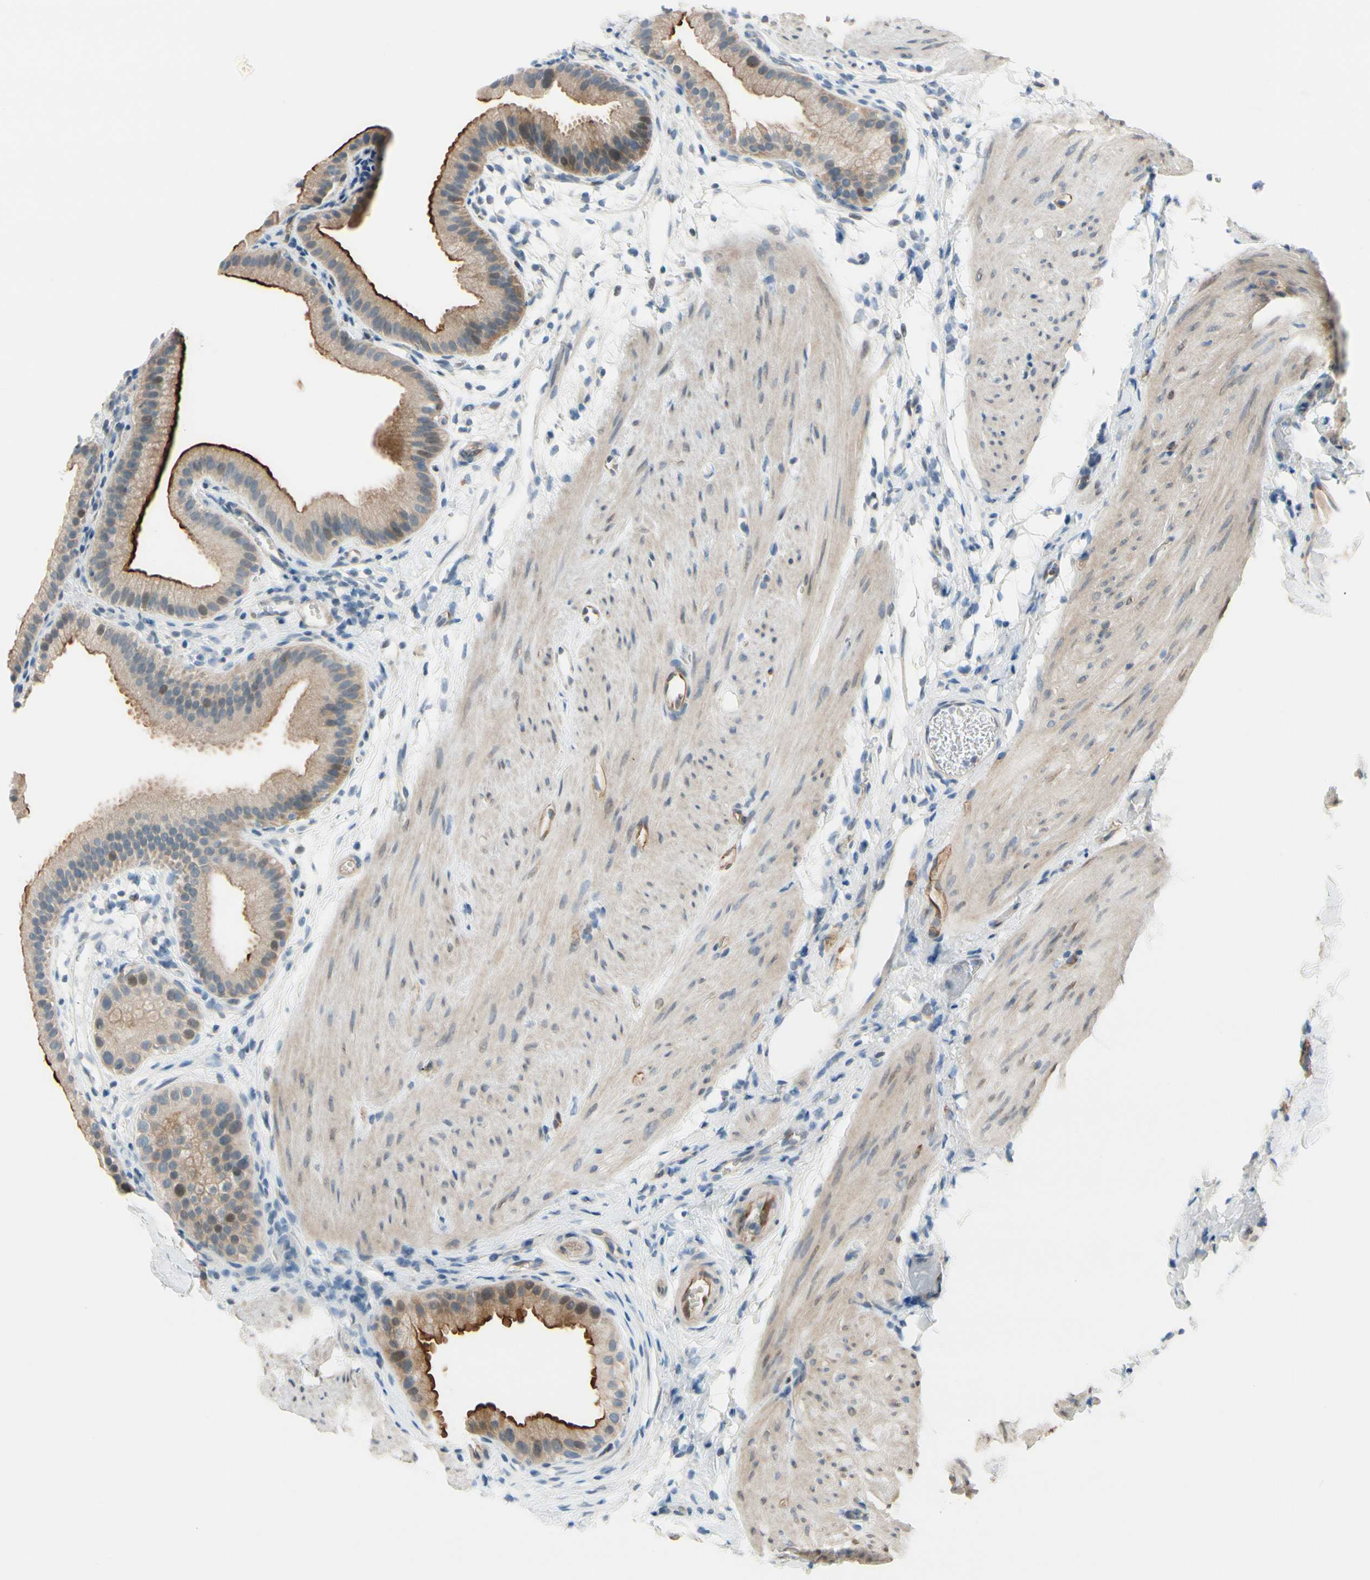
{"staining": {"intensity": "moderate", "quantity": ">75%", "location": "cytoplasmic/membranous"}, "tissue": "gallbladder", "cell_type": "Glandular cells", "image_type": "normal", "snomed": [{"axis": "morphology", "description": "Normal tissue, NOS"}, {"axis": "topography", "description": "Gallbladder"}], "caption": "Gallbladder stained with DAB (3,3'-diaminobenzidine) immunohistochemistry (IHC) reveals medium levels of moderate cytoplasmic/membranous positivity in about >75% of glandular cells. Nuclei are stained in blue.", "gene": "CFAP36", "patient": {"sex": "female", "age": 64}}